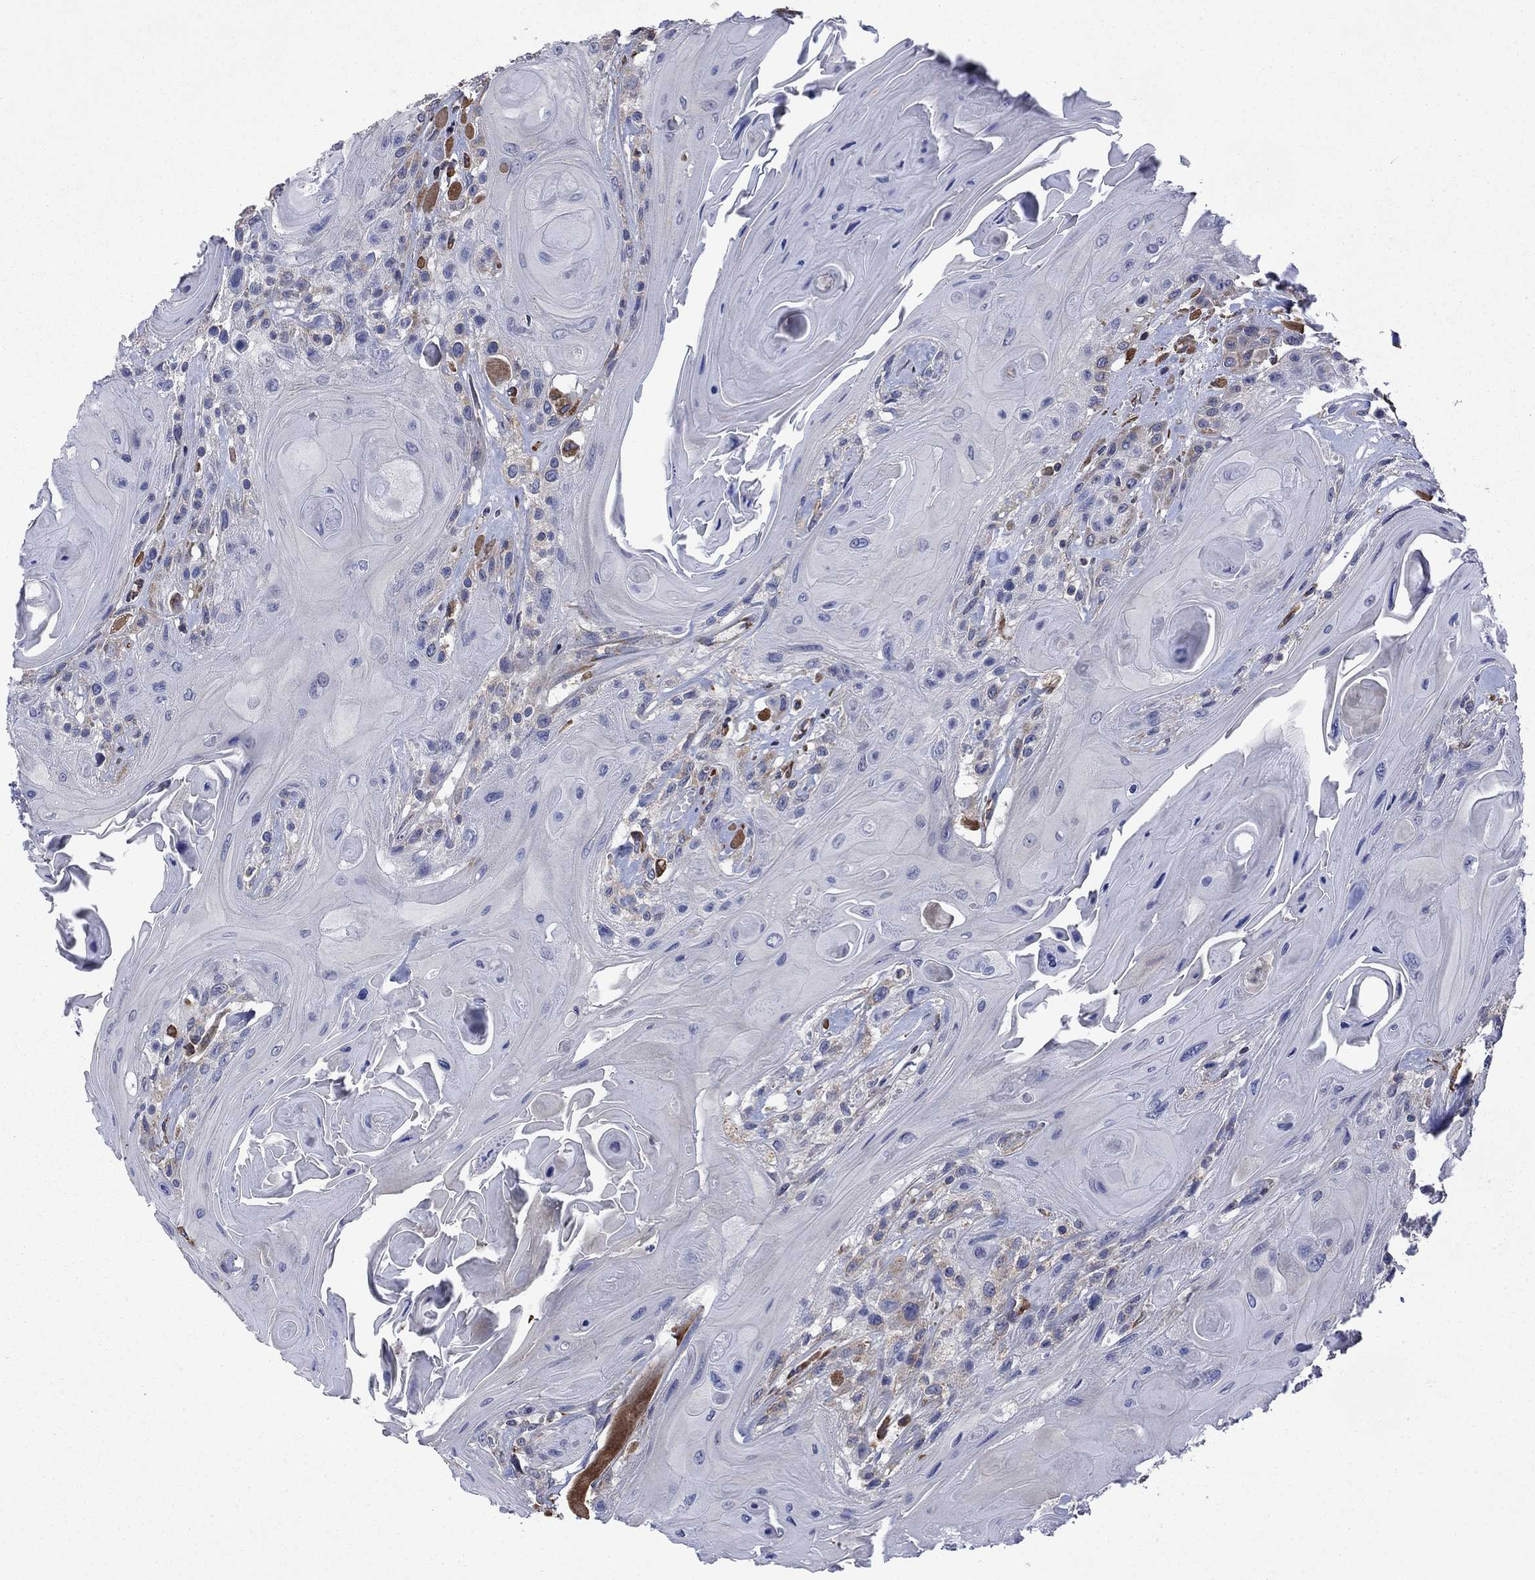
{"staining": {"intensity": "negative", "quantity": "none", "location": "none"}, "tissue": "head and neck cancer", "cell_type": "Tumor cells", "image_type": "cancer", "snomed": [{"axis": "morphology", "description": "Squamous cell carcinoma, NOS"}, {"axis": "topography", "description": "Head-Neck"}], "caption": "High power microscopy image of an IHC histopathology image of squamous cell carcinoma (head and neck), revealing no significant staining in tumor cells.", "gene": "FURIN", "patient": {"sex": "female", "age": 59}}